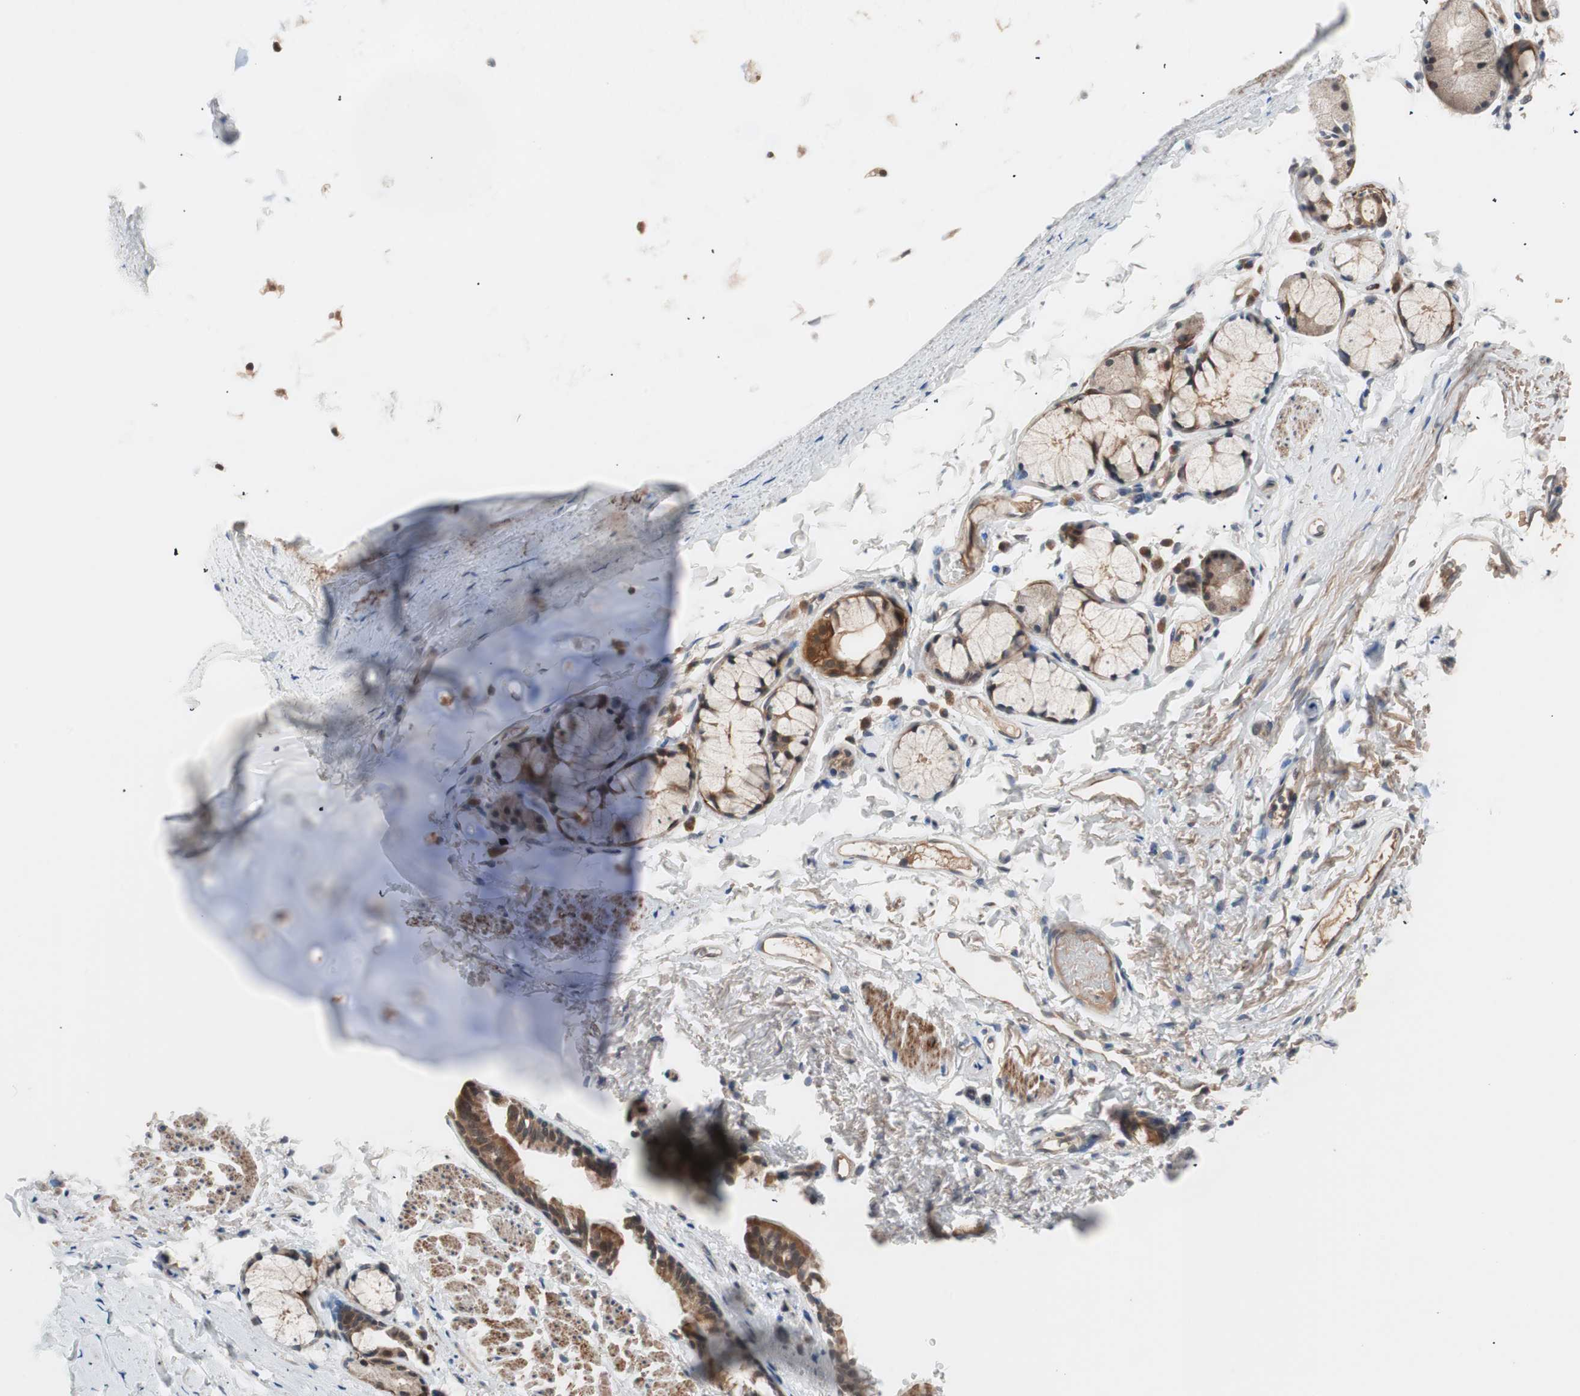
{"staining": {"intensity": "negative", "quantity": "none", "location": "none"}, "tissue": "adipose tissue", "cell_type": "Adipocytes", "image_type": "normal", "snomed": [{"axis": "morphology", "description": "Normal tissue, NOS"}, {"axis": "topography", "description": "Cartilage tissue"}, {"axis": "topography", "description": "Bronchus"}], "caption": "The image exhibits no significant positivity in adipocytes of adipose tissue. The staining was performed using DAB to visualize the protein expression in brown, while the nuclei were stained in blue with hematoxylin (Magnification: 20x).", "gene": "HMBS", "patient": {"sex": "female", "age": 73}}